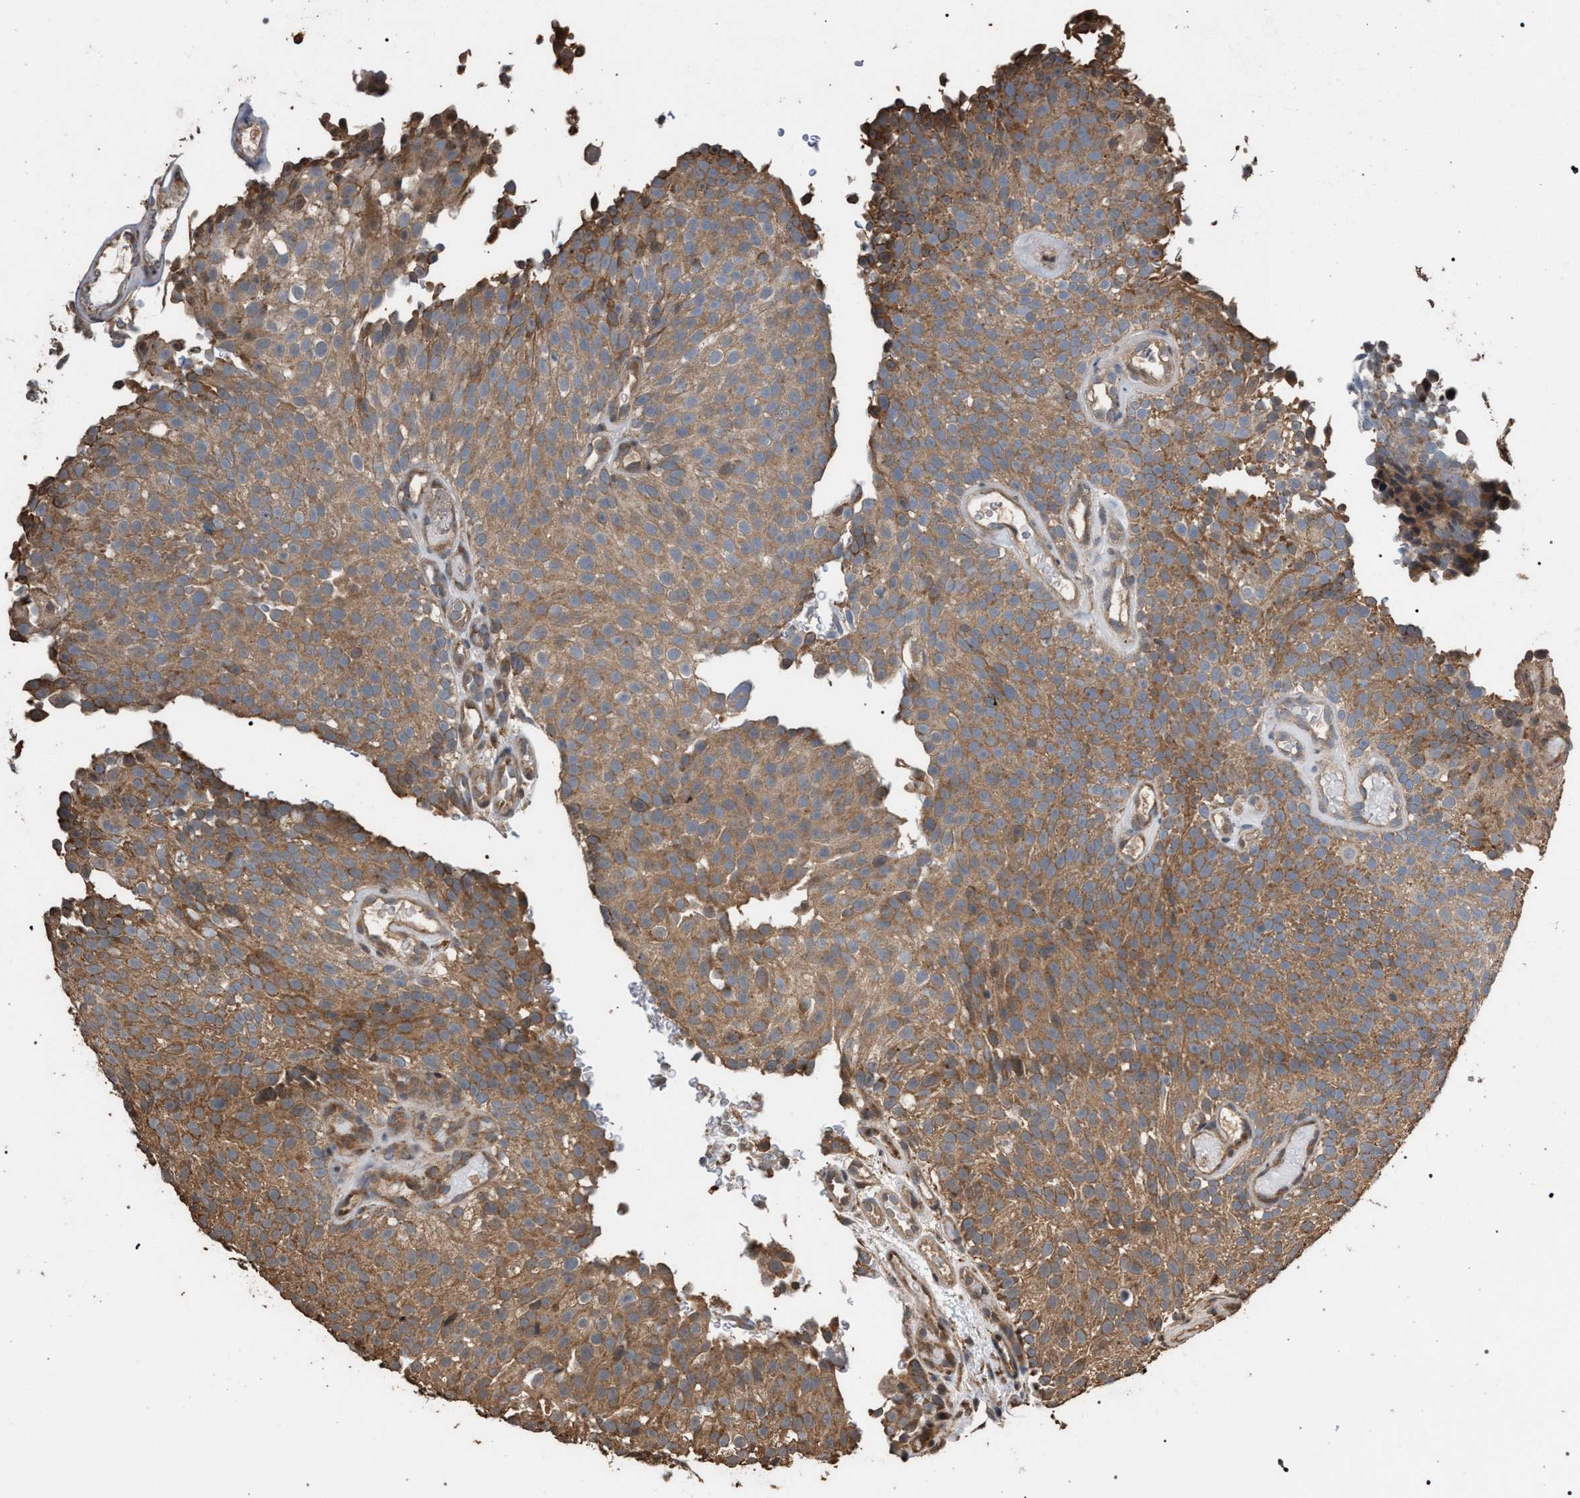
{"staining": {"intensity": "moderate", "quantity": ">75%", "location": "cytoplasmic/membranous"}, "tissue": "urothelial cancer", "cell_type": "Tumor cells", "image_type": "cancer", "snomed": [{"axis": "morphology", "description": "Urothelial carcinoma, Low grade"}, {"axis": "topography", "description": "Urinary bladder"}], "caption": "Approximately >75% of tumor cells in low-grade urothelial carcinoma display moderate cytoplasmic/membranous protein expression as visualized by brown immunohistochemical staining.", "gene": "NAA35", "patient": {"sex": "male", "age": 78}}